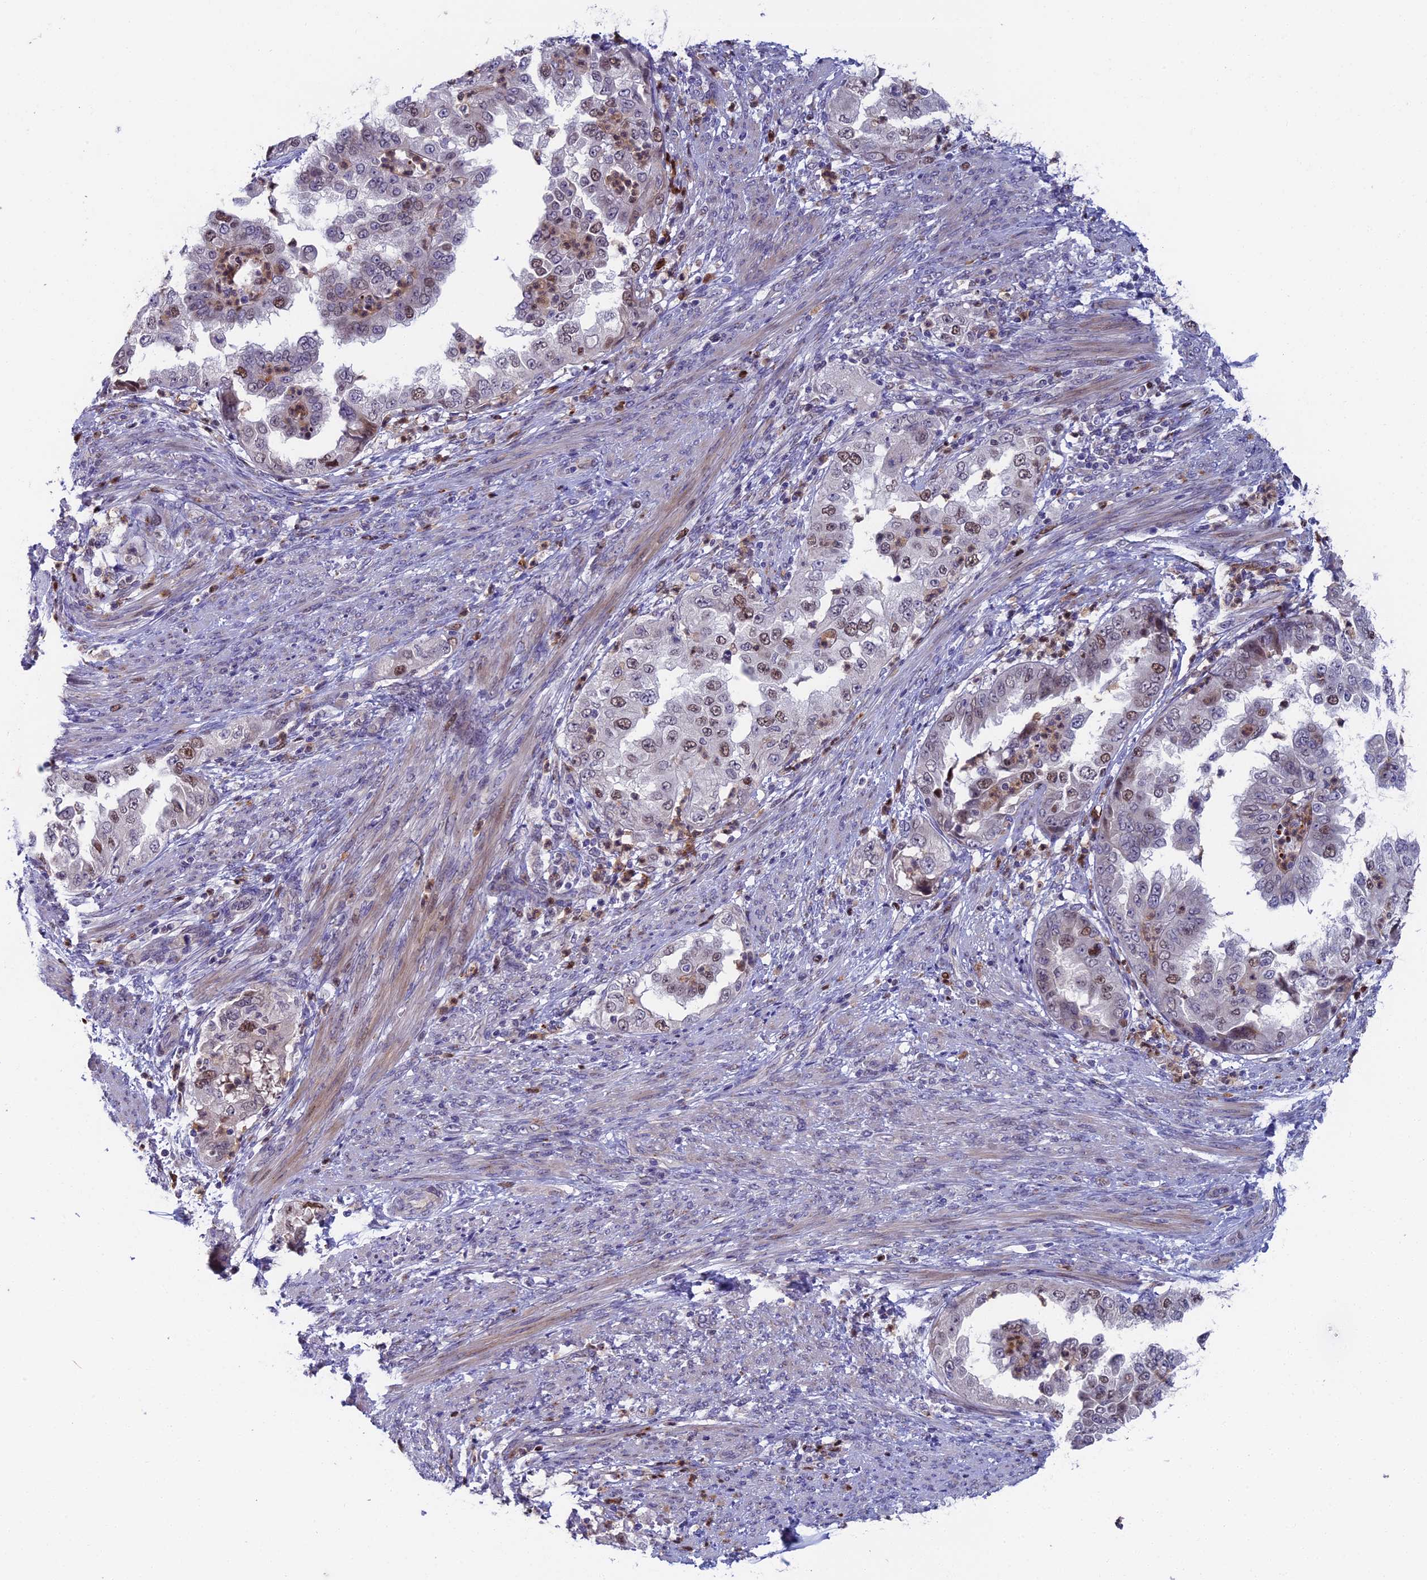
{"staining": {"intensity": "moderate", "quantity": "25%-75%", "location": "nuclear"}, "tissue": "endometrial cancer", "cell_type": "Tumor cells", "image_type": "cancer", "snomed": [{"axis": "morphology", "description": "Adenocarcinoma, NOS"}, {"axis": "topography", "description": "Endometrium"}], "caption": "IHC staining of endometrial cancer, which displays medium levels of moderate nuclear positivity in approximately 25%-75% of tumor cells indicating moderate nuclear protein staining. The staining was performed using DAB (3,3'-diaminobenzidine) (brown) for protein detection and nuclei were counterstained in hematoxylin (blue).", "gene": "LIG1", "patient": {"sex": "female", "age": 85}}